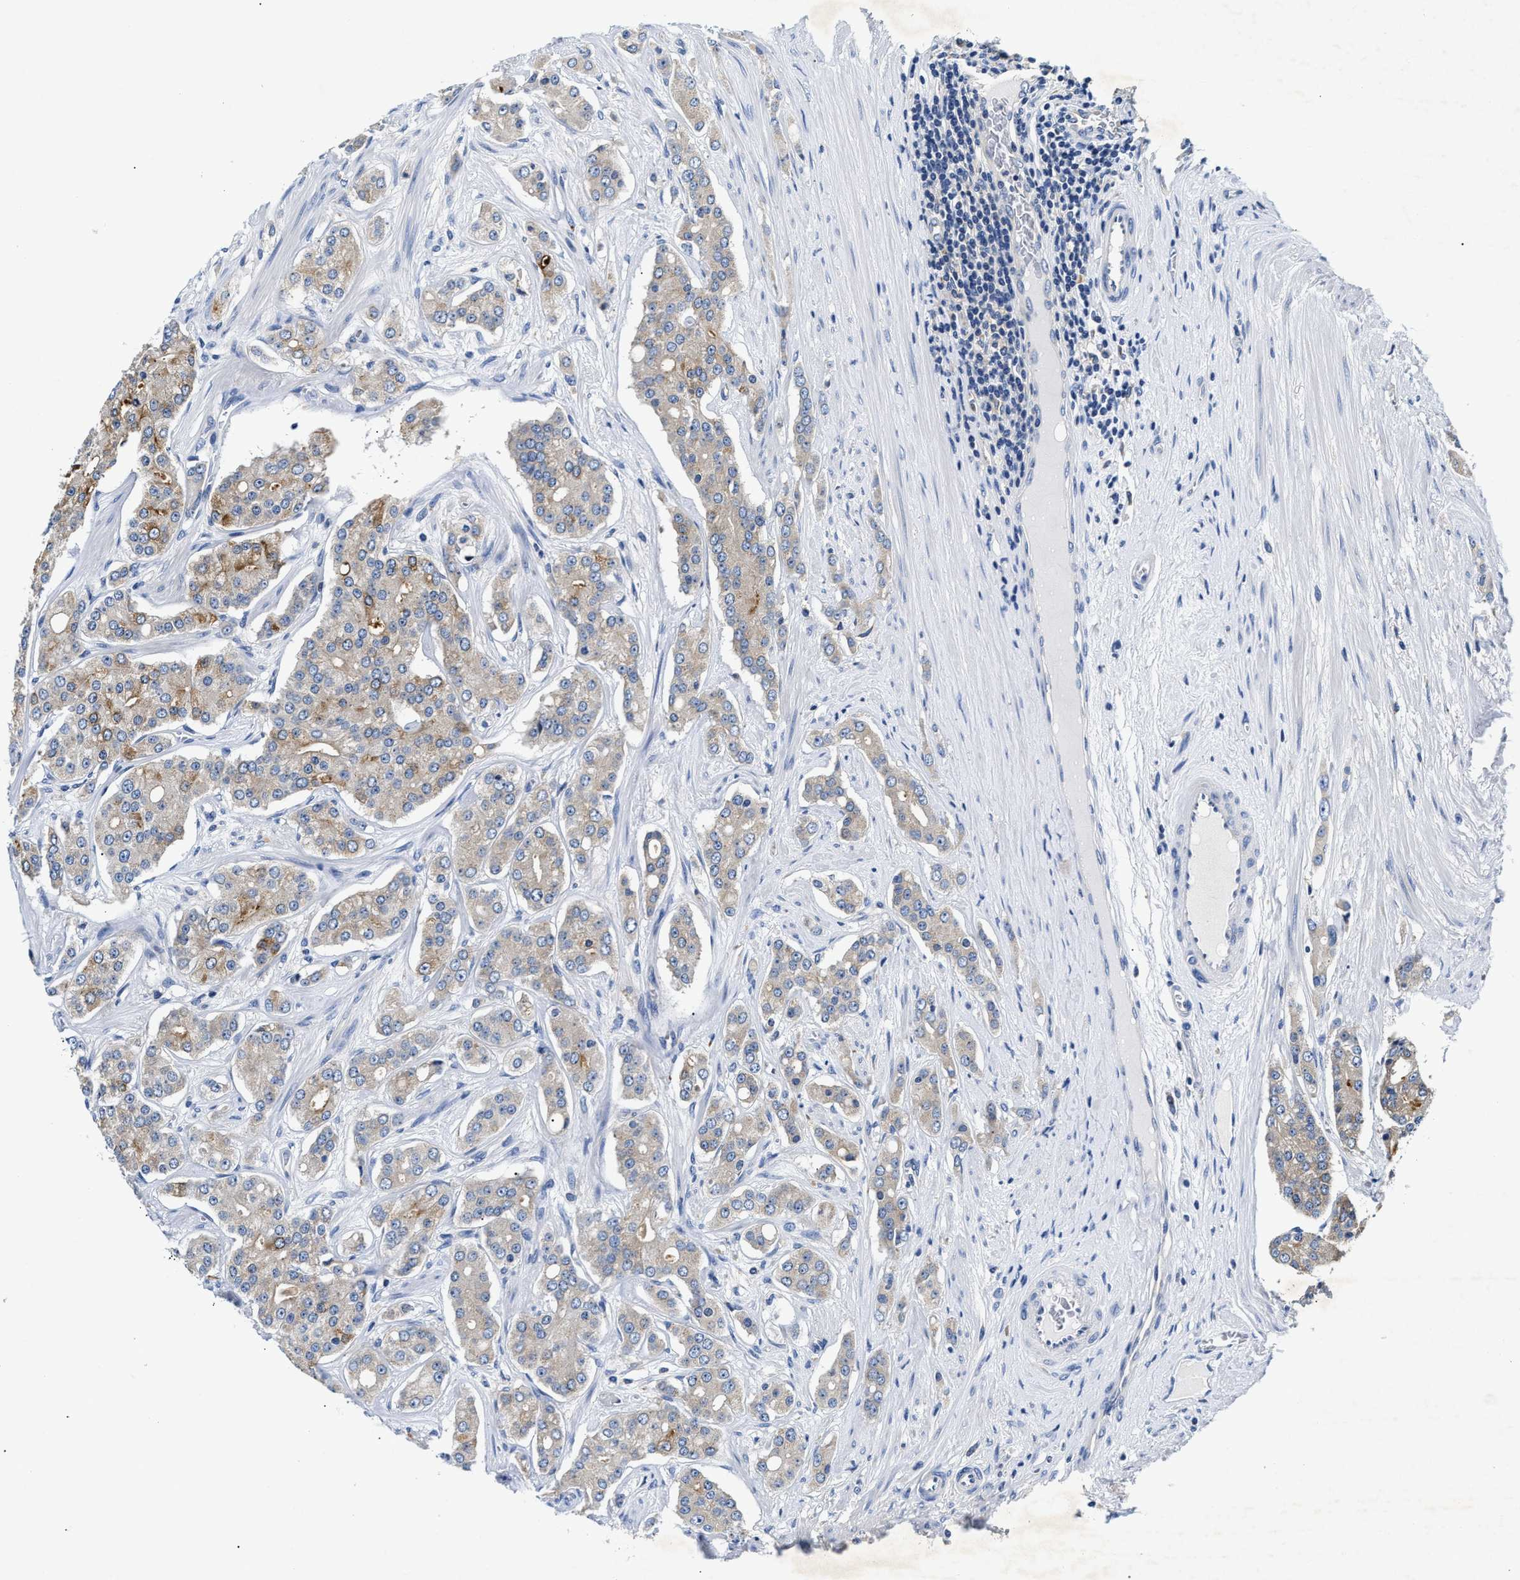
{"staining": {"intensity": "moderate", "quantity": "<25%", "location": "cytoplasmic/membranous"}, "tissue": "prostate cancer", "cell_type": "Tumor cells", "image_type": "cancer", "snomed": [{"axis": "morphology", "description": "Adenocarcinoma, High grade"}, {"axis": "topography", "description": "Prostate"}], "caption": "Prostate high-grade adenocarcinoma stained for a protein (brown) shows moderate cytoplasmic/membranous positive positivity in about <25% of tumor cells.", "gene": "FAM185A", "patient": {"sex": "male", "age": 71}}